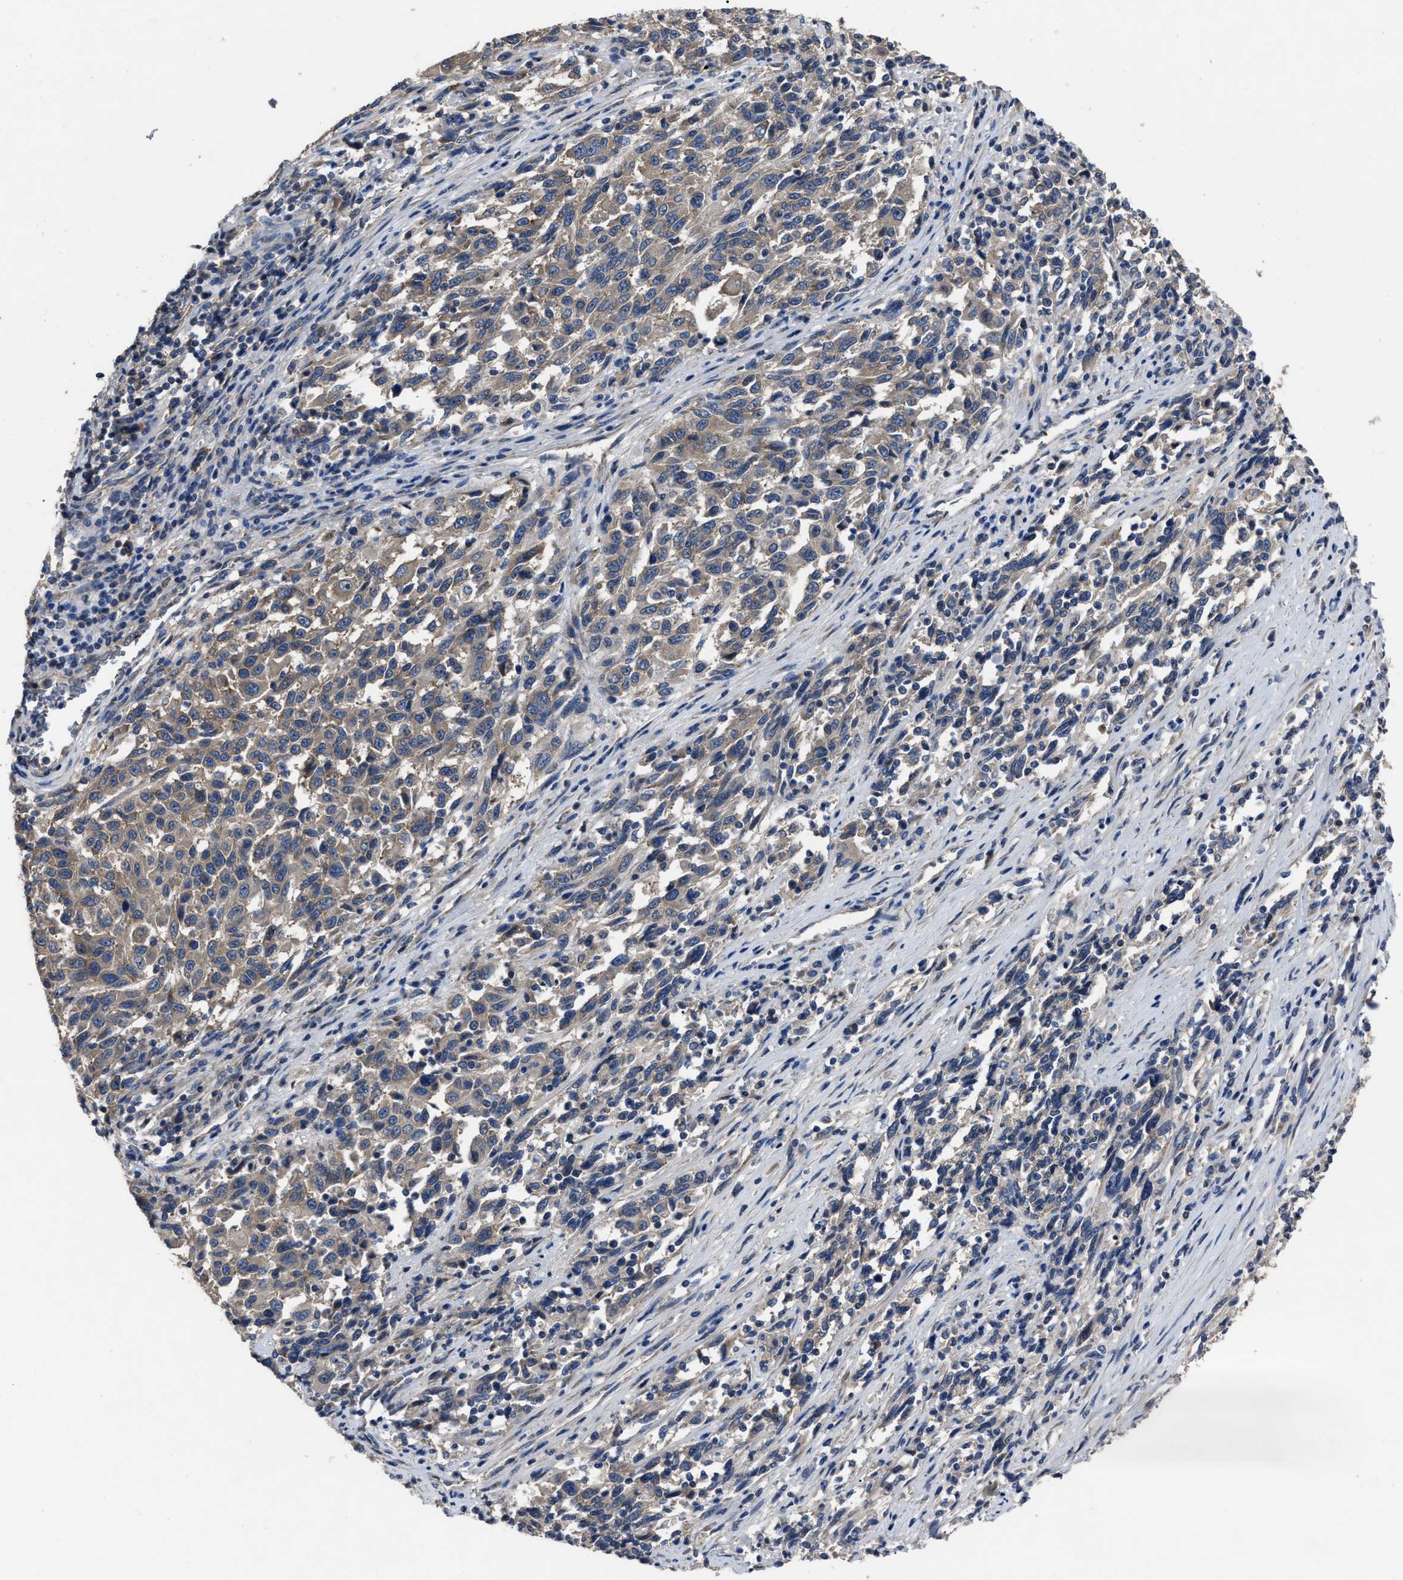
{"staining": {"intensity": "weak", "quantity": "25%-75%", "location": "cytoplasmic/membranous"}, "tissue": "melanoma", "cell_type": "Tumor cells", "image_type": "cancer", "snomed": [{"axis": "morphology", "description": "Malignant melanoma, Metastatic site"}, {"axis": "topography", "description": "Lymph node"}], "caption": "Immunohistochemistry (IHC) micrograph of melanoma stained for a protein (brown), which exhibits low levels of weak cytoplasmic/membranous expression in about 25%-75% of tumor cells.", "gene": "UPF1", "patient": {"sex": "male", "age": 61}}